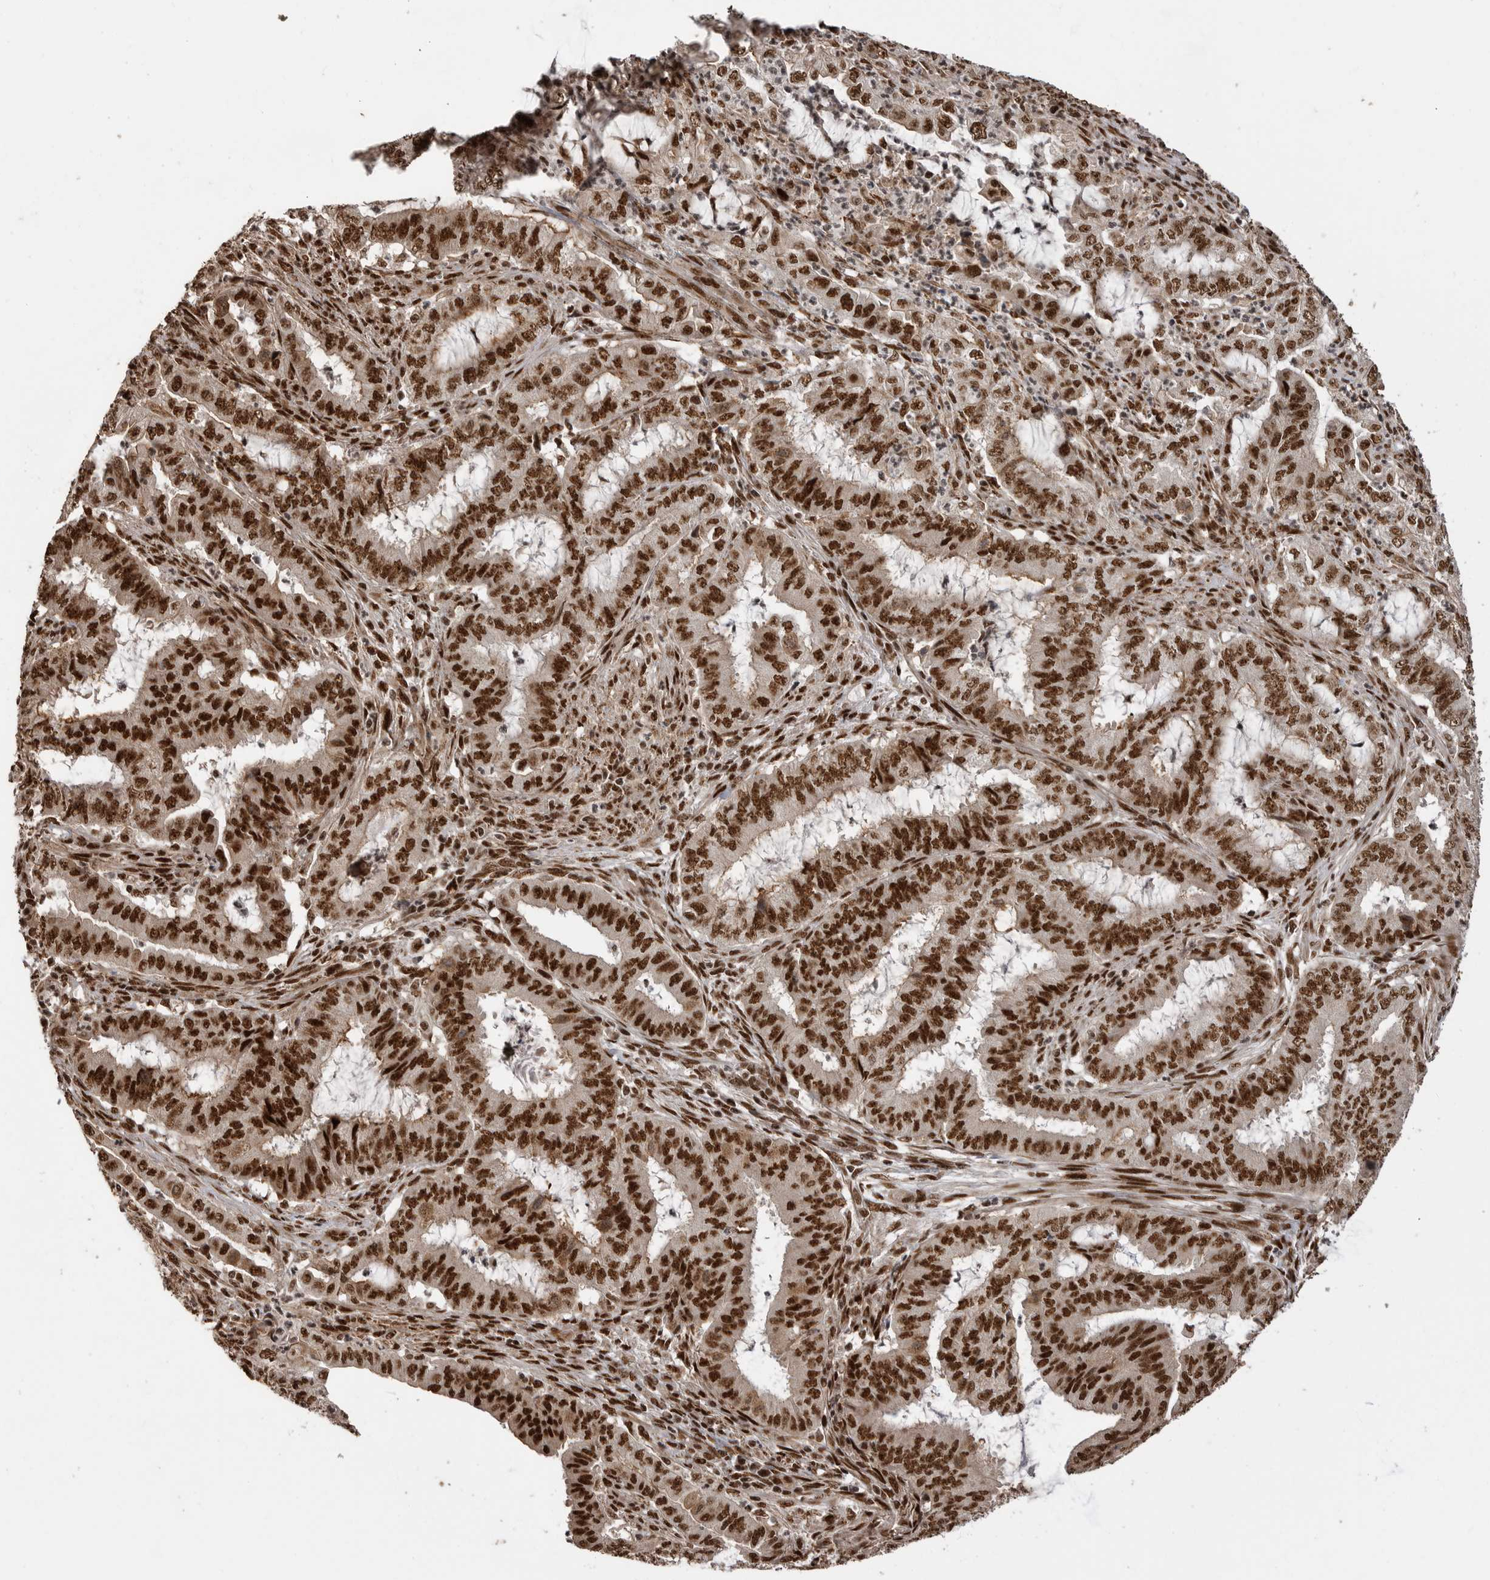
{"staining": {"intensity": "strong", "quantity": ">75%", "location": "nuclear"}, "tissue": "endometrial cancer", "cell_type": "Tumor cells", "image_type": "cancer", "snomed": [{"axis": "morphology", "description": "Adenocarcinoma, NOS"}, {"axis": "topography", "description": "Endometrium"}], "caption": "Immunohistochemistry (IHC) of endometrial cancer (adenocarcinoma) shows high levels of strong nuclear staining in approximately >75% of tumor cells. (Brightfield microscopy of DAB IHC at high magnification).", "gene": "PPP1R8", "patient": {"sex": "female", "age": 51}}